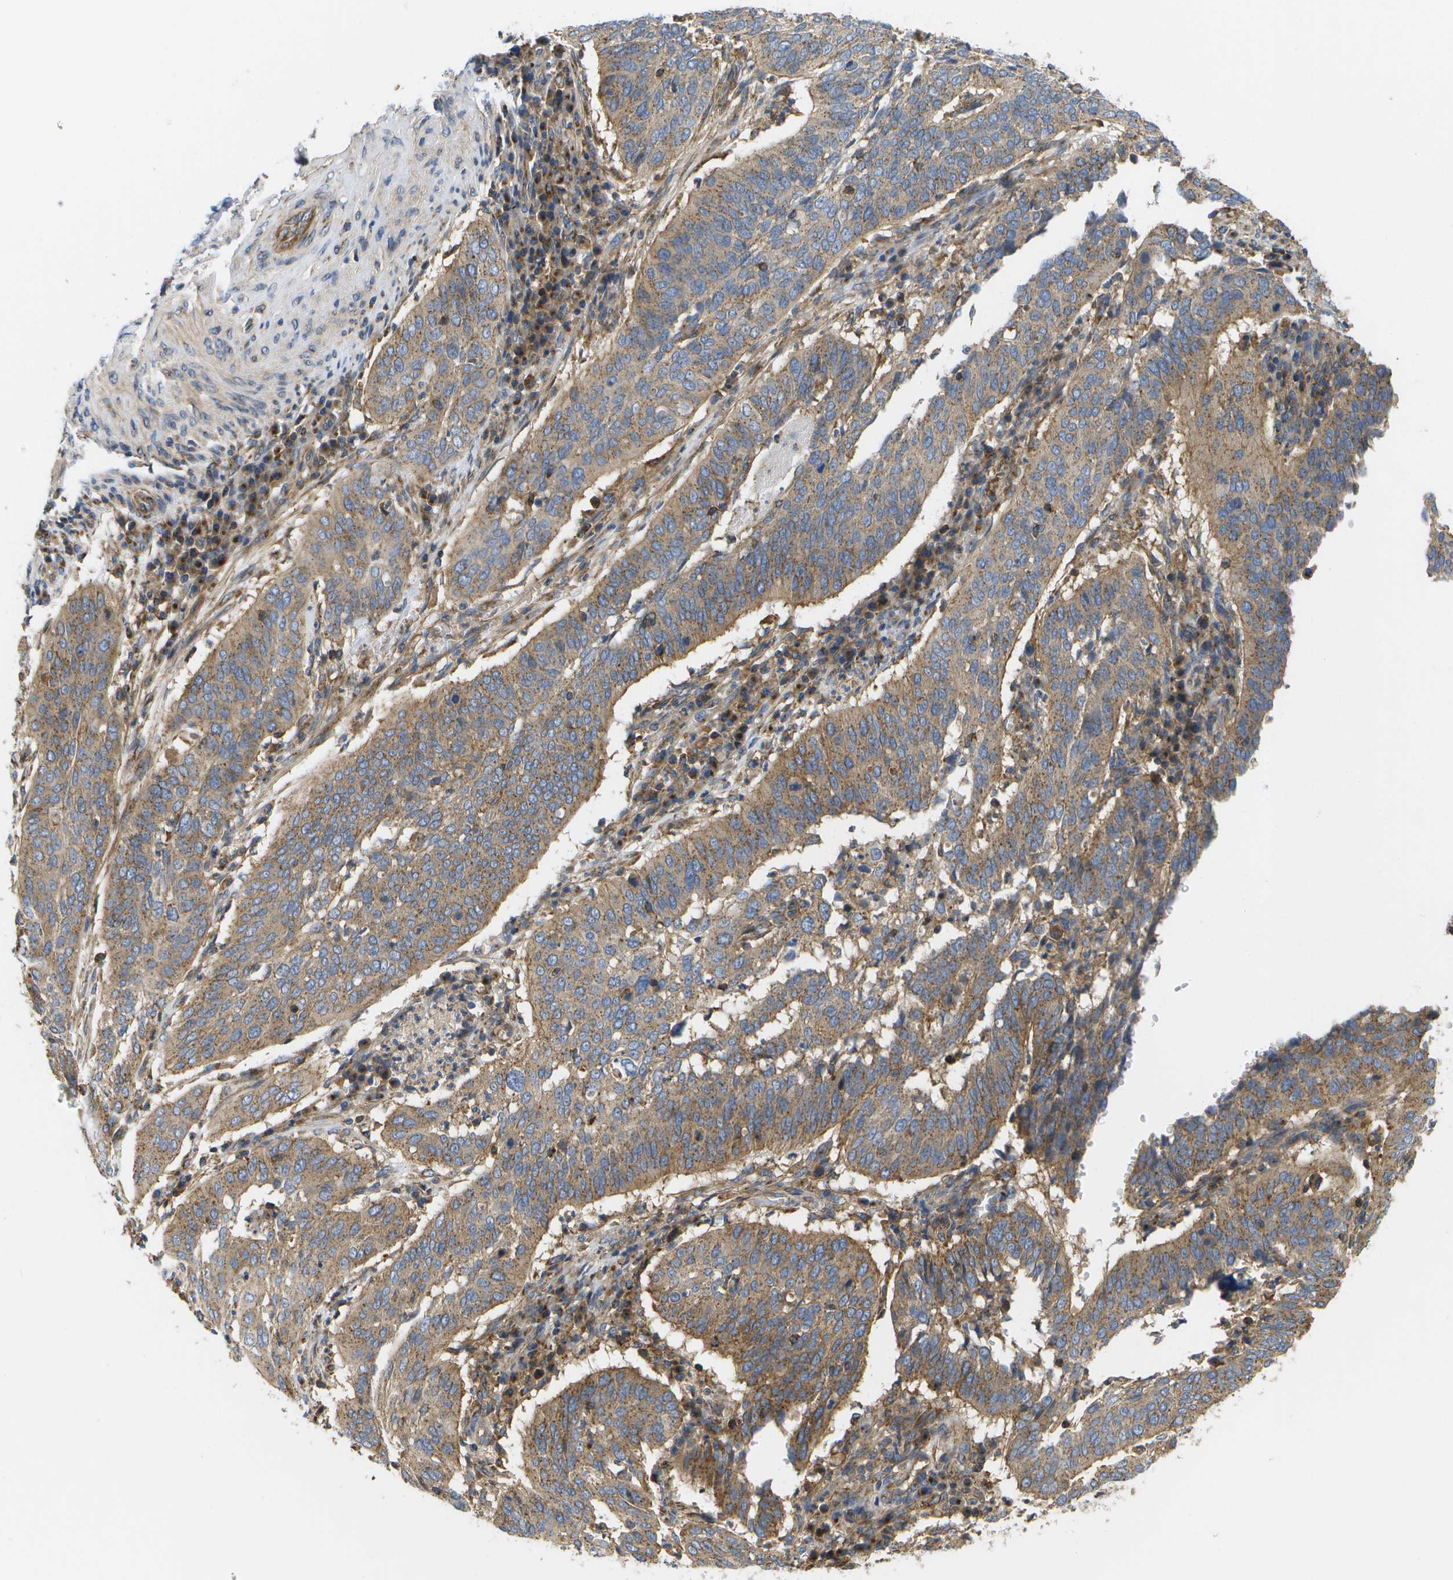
{"staining": {"intensity": "moderate", "quantity": ">75%", "location": "cytoplasmic/membranous"}, "tissue": "cervical cancer", "cell_type": "Tumor cells", "image_type": "cancer", "snomed": [{"axis": "morphology", "description": "Normal tissue, NOS"}, {"axis": "morphology", "description": "Squamous cell carcinoma, NOS"}, {"axis": "topography", "description": "Cervix"}], "caption": "Protein analysis of squamous cell carcinoma (cervical) tissue demonstrates moderate cytoplasmic/membranous staining in approximately >75% of tumor cells.", "gene": "BST2", "patient": {"sex": "female", "age": 39}}